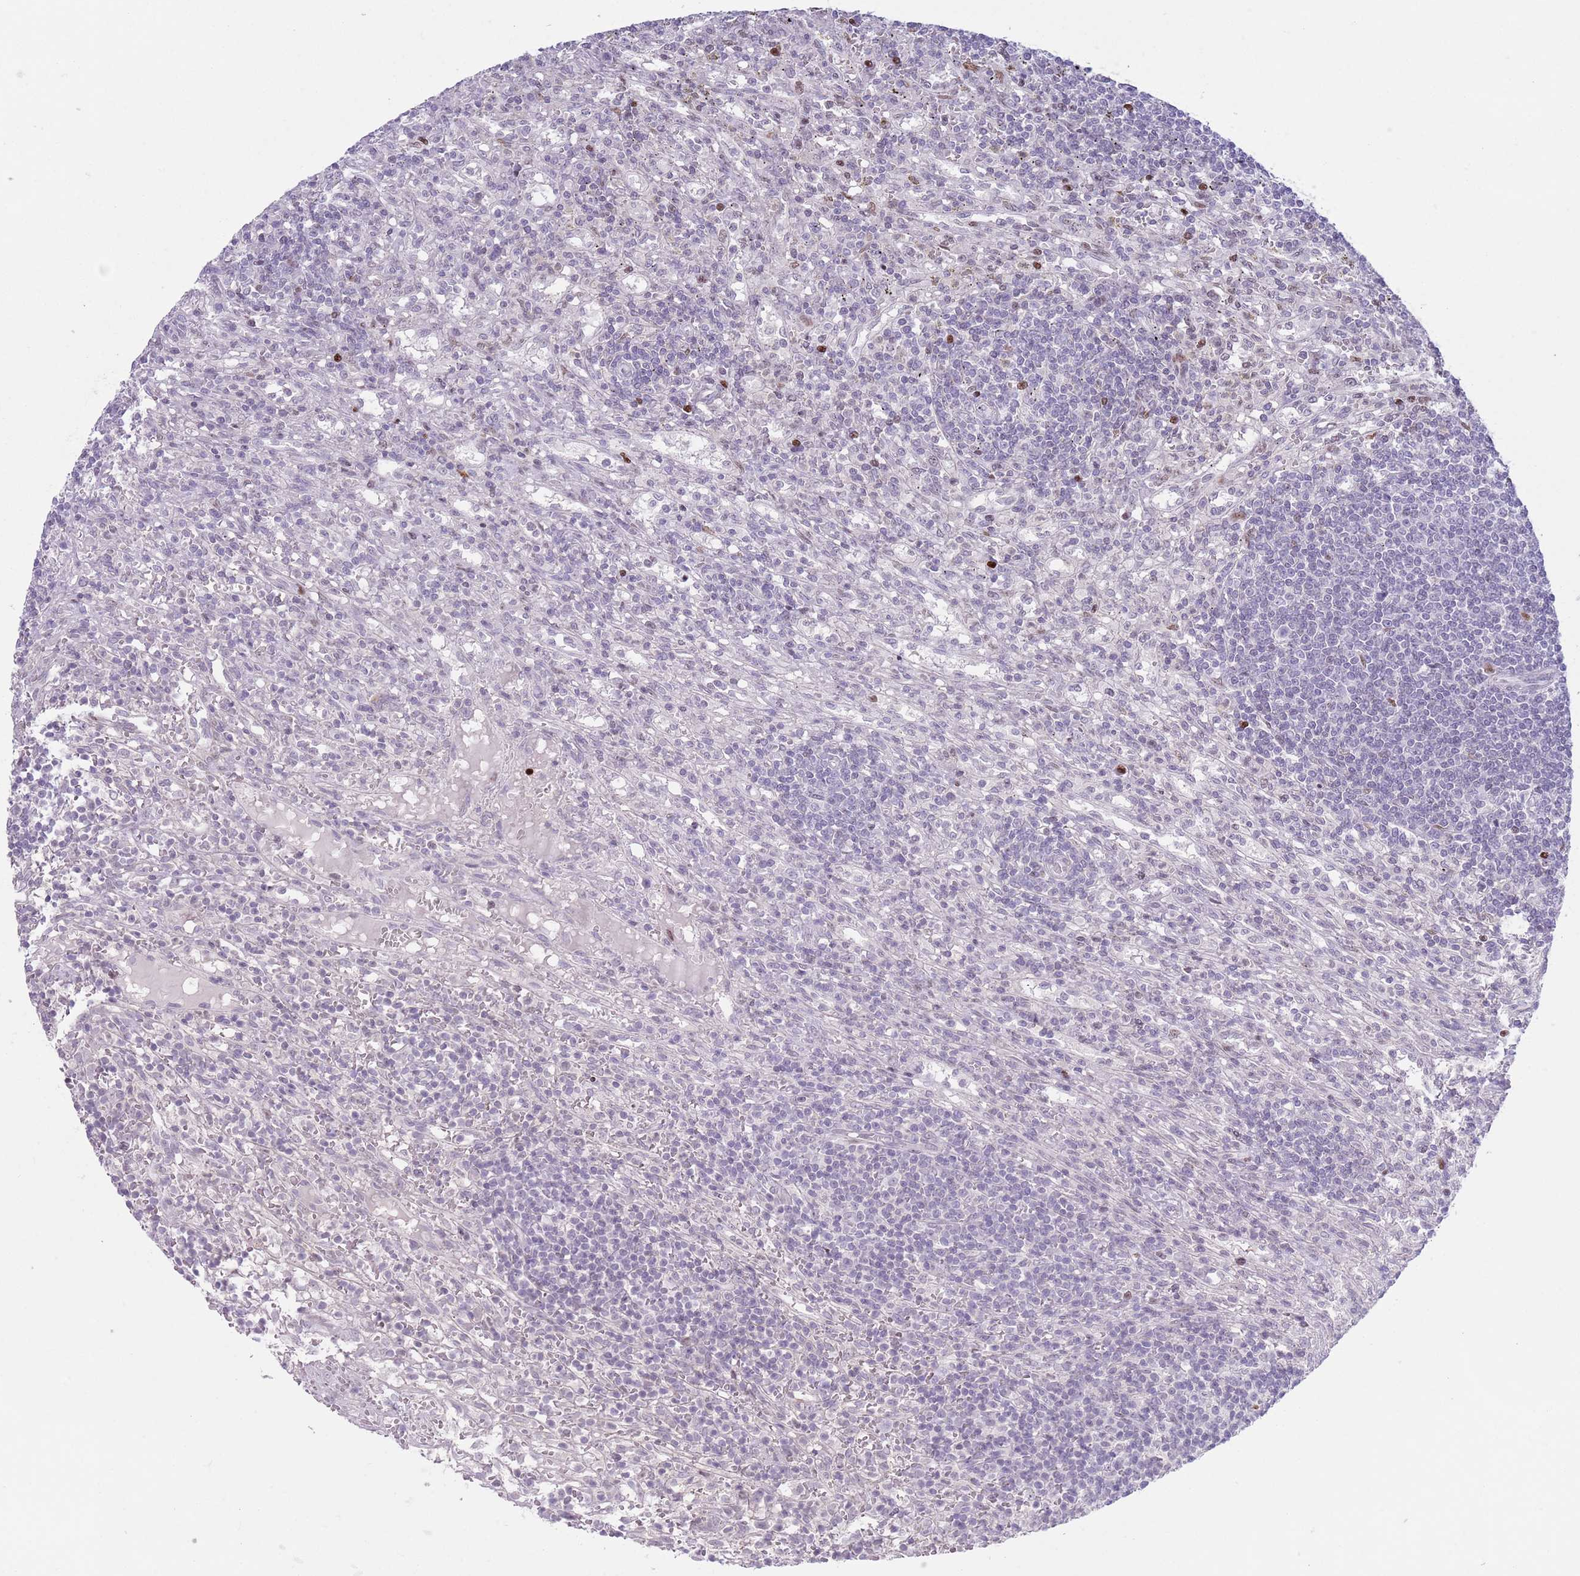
{"staining": {"intensity": "moderate", "quantity": "<25%", "location": "nuclear"}, "tissue": "lymphoma", "cell_type": "Tumor cells", "image_type": "cancer", "snomed": [{"axis": "morphology", "description": "Malignant lymphoma, non-Hodgkin's type, Low grade"}, {"axis": "topography", "description": "Spleen"}], "caption": "Immunohistochemical staining of human lymphoma displays low levels of moderate nuclear expression in about <25% of tumor cells. The protein is stained brown, and the nuclei are stained in blue (DAB (3,3'-diaminobenzidine) IHC with brightfield microscopy, high magnification).", "gene": "MFSD10", "patient": {"sex": "male", "age": 76}}